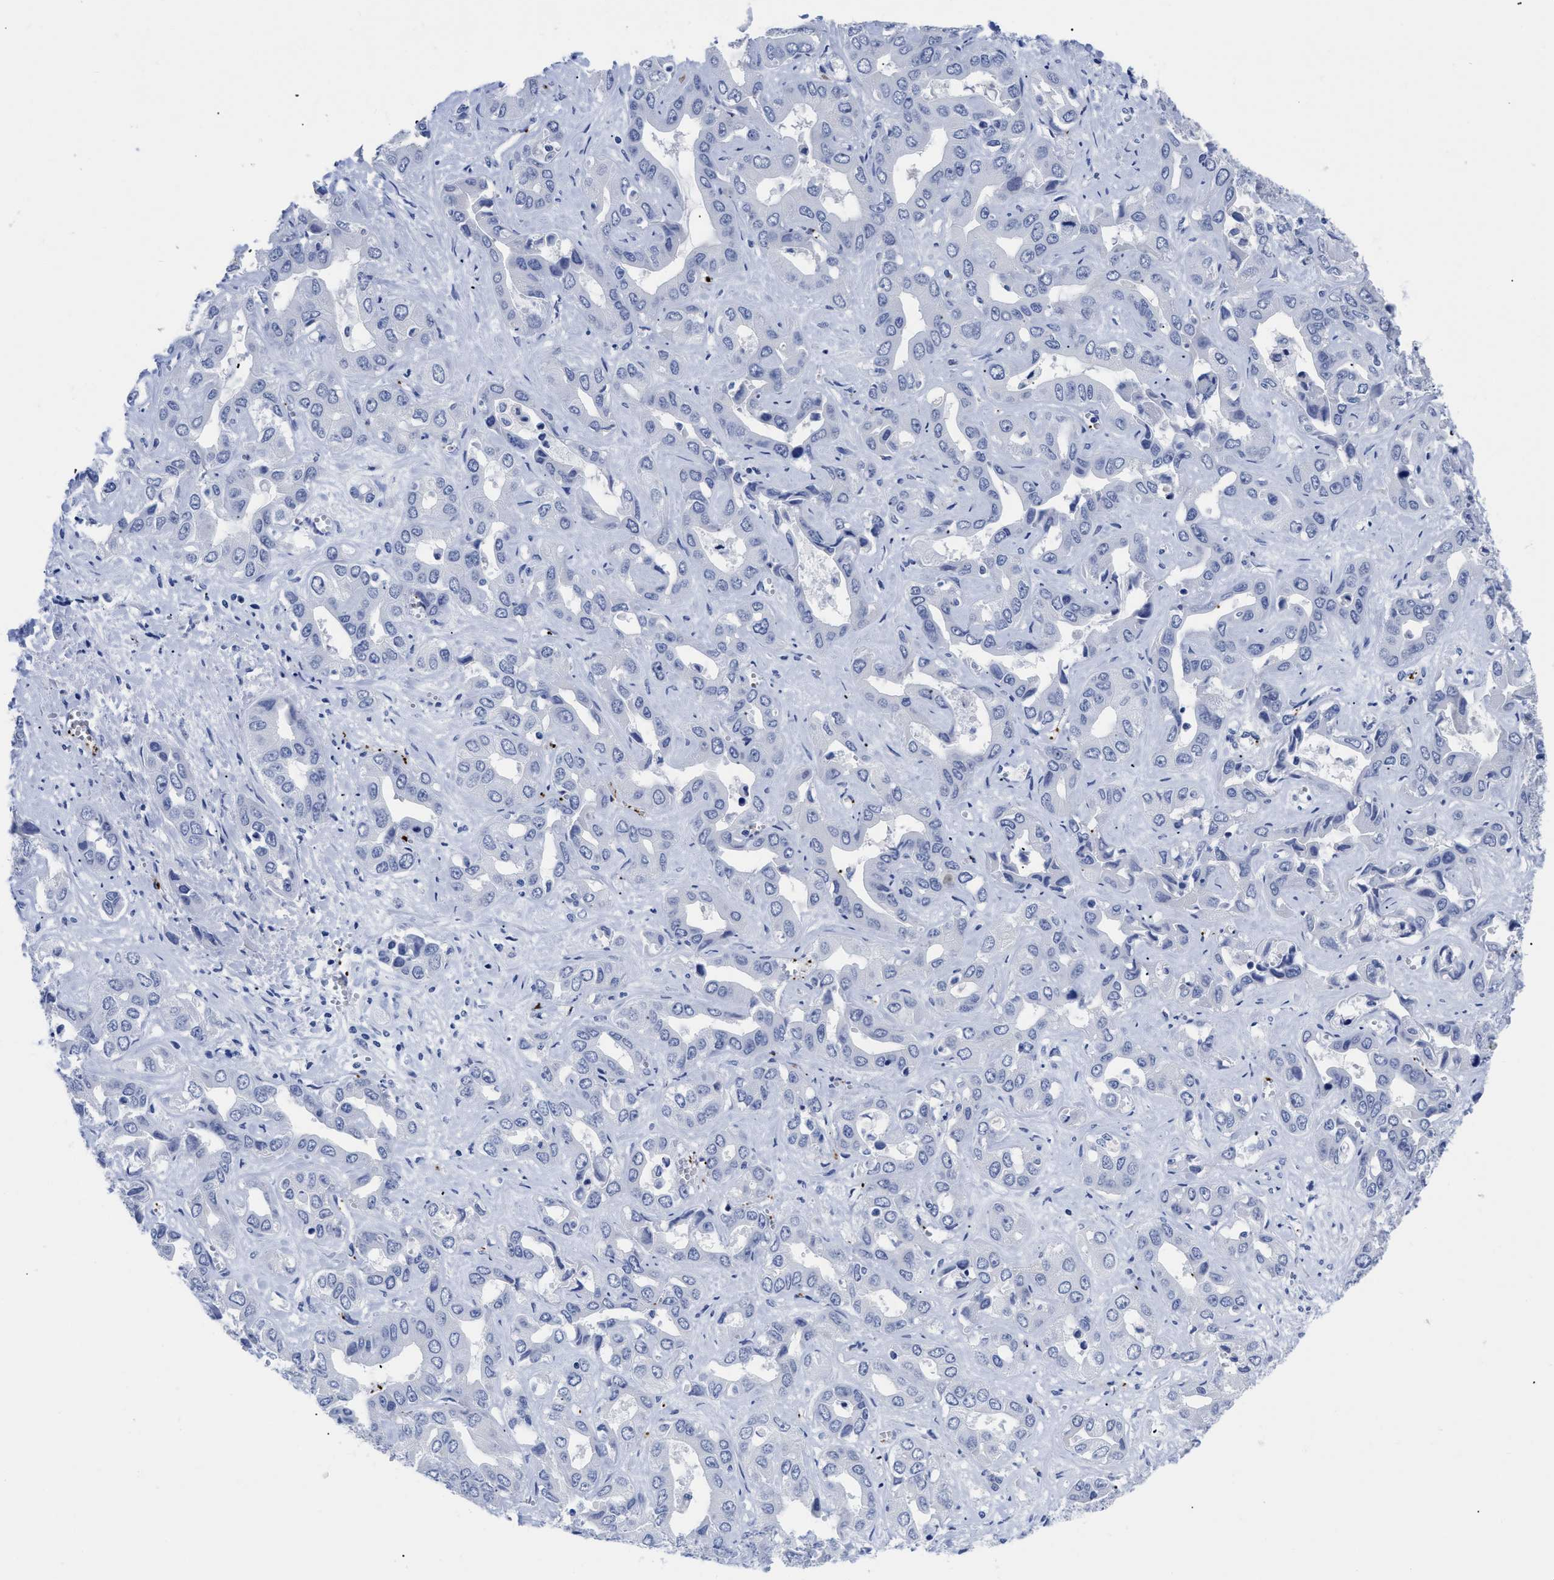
{"staining": {"intensity": "negative", "quantity": "none", "location": "none"}, "tissue": "liver cancer", "cell_type": "Tumor cells", "image_type": "cancer", "snomed": [{"axis": "morphology", "description": "Cholangiocarcinoma"}, {"axis": "topography", "description": "Liver"}], "caption": "Immunohistochemistry photomicrograph of neoplastic tissue: liver cholangiocarcinoma stained with DAB (3,3'-diaminobenzidine) reveals no significant protein staining in tumor cells. (DAB immunohistochemistry (IHC) with hematoxylin counter stain).", "gene": "TREML1", "patient": {"sex": "female", "age": 52}}